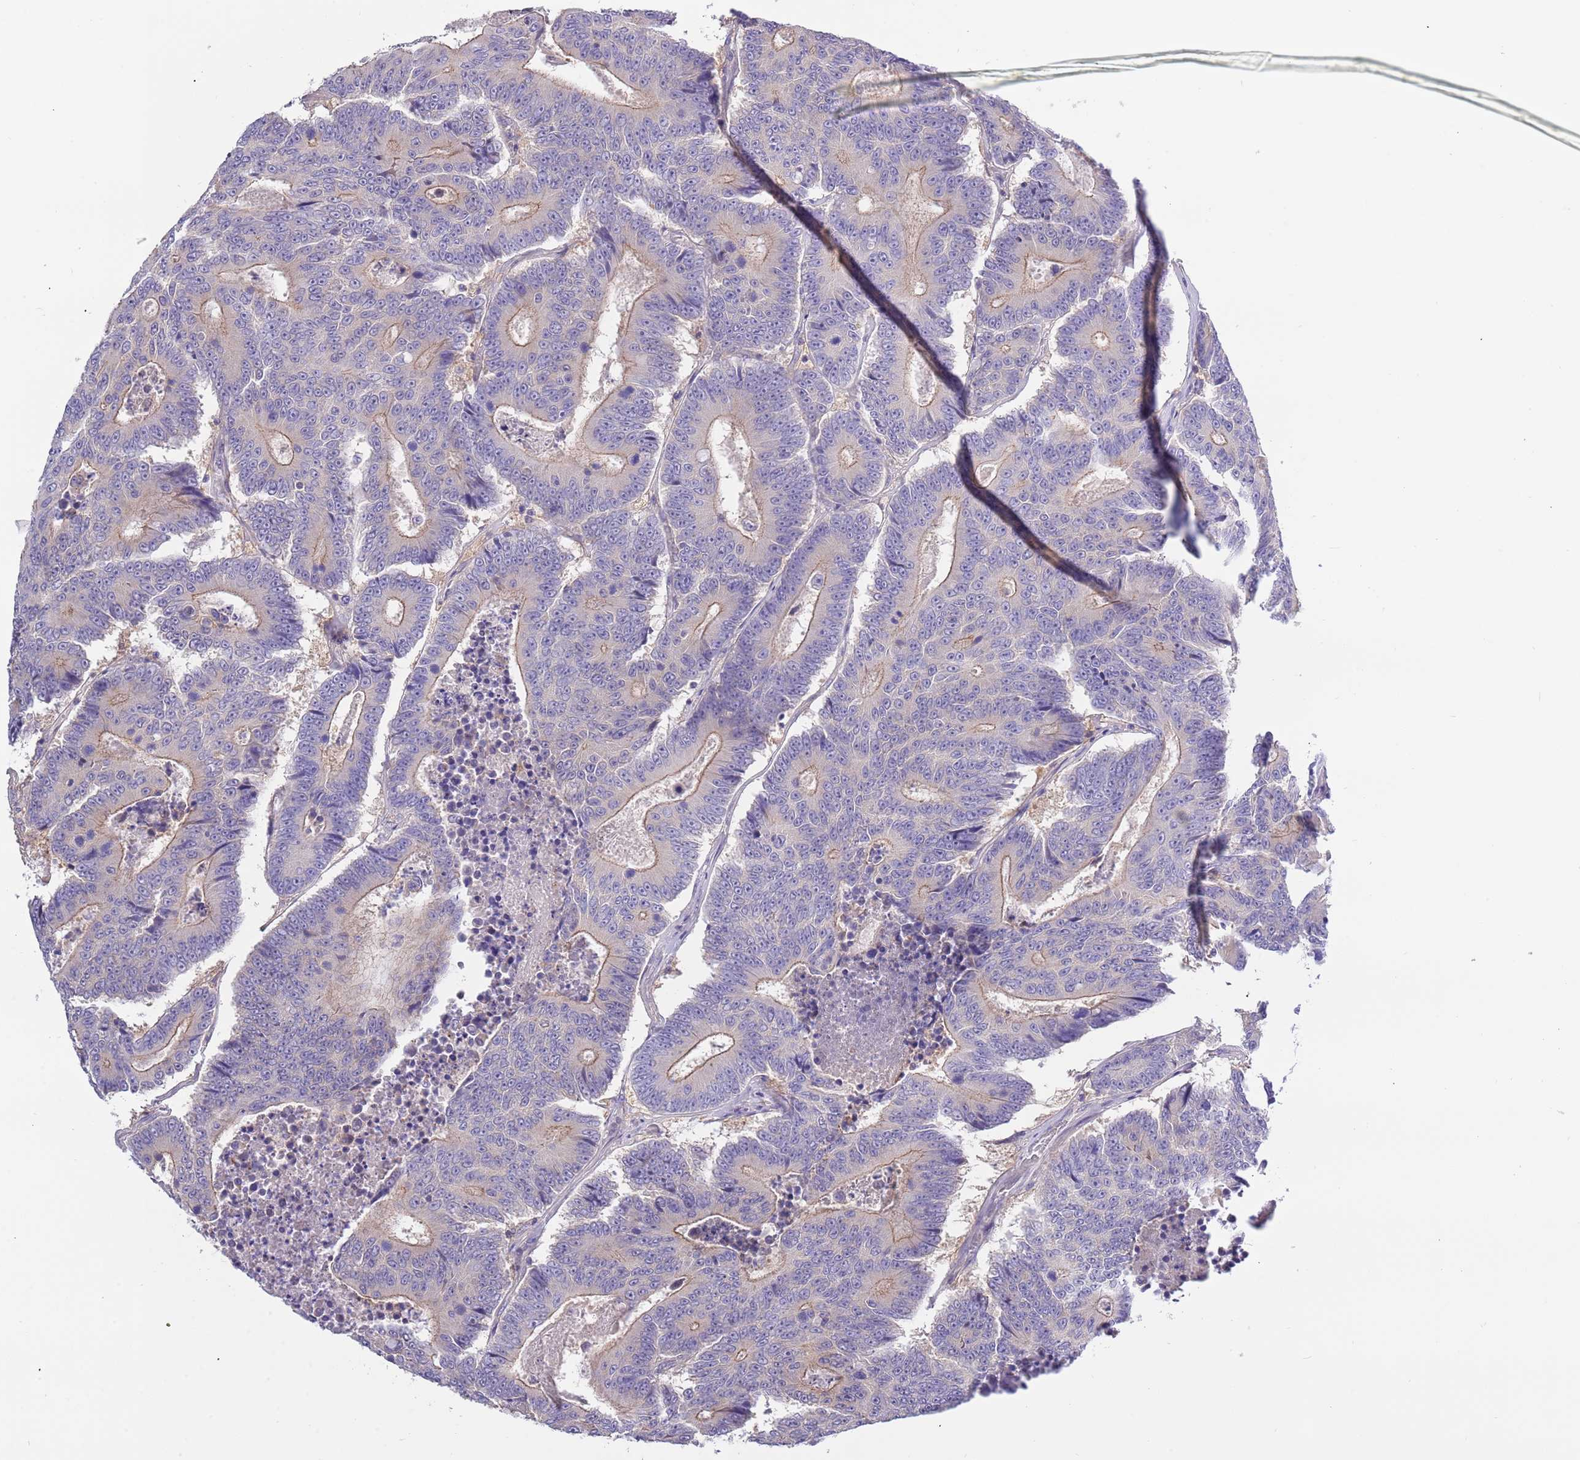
{"staining": {"intensity": "weak", "quantity": "25%-75%", "location": "cytoplasmic/membranous"}, "tissue": "colorectal cancer", "cell_type": "Tumor cells", "image_type": "cancer", "snomed": [{"axis": "morphology", "description": "Adenocarcinoma, NOS"}, {"axis": "topography", "description": "Colon"}], "caption": "Immunohistochemical staining of human adenocarcinoma (colorectal) demonstrates low levels of weak cytoplasmic/membranous staining in approximately 25%-75% of tumor cells.", "gene": "STIP1", "patient": {"sex": "male", "age": 83}}